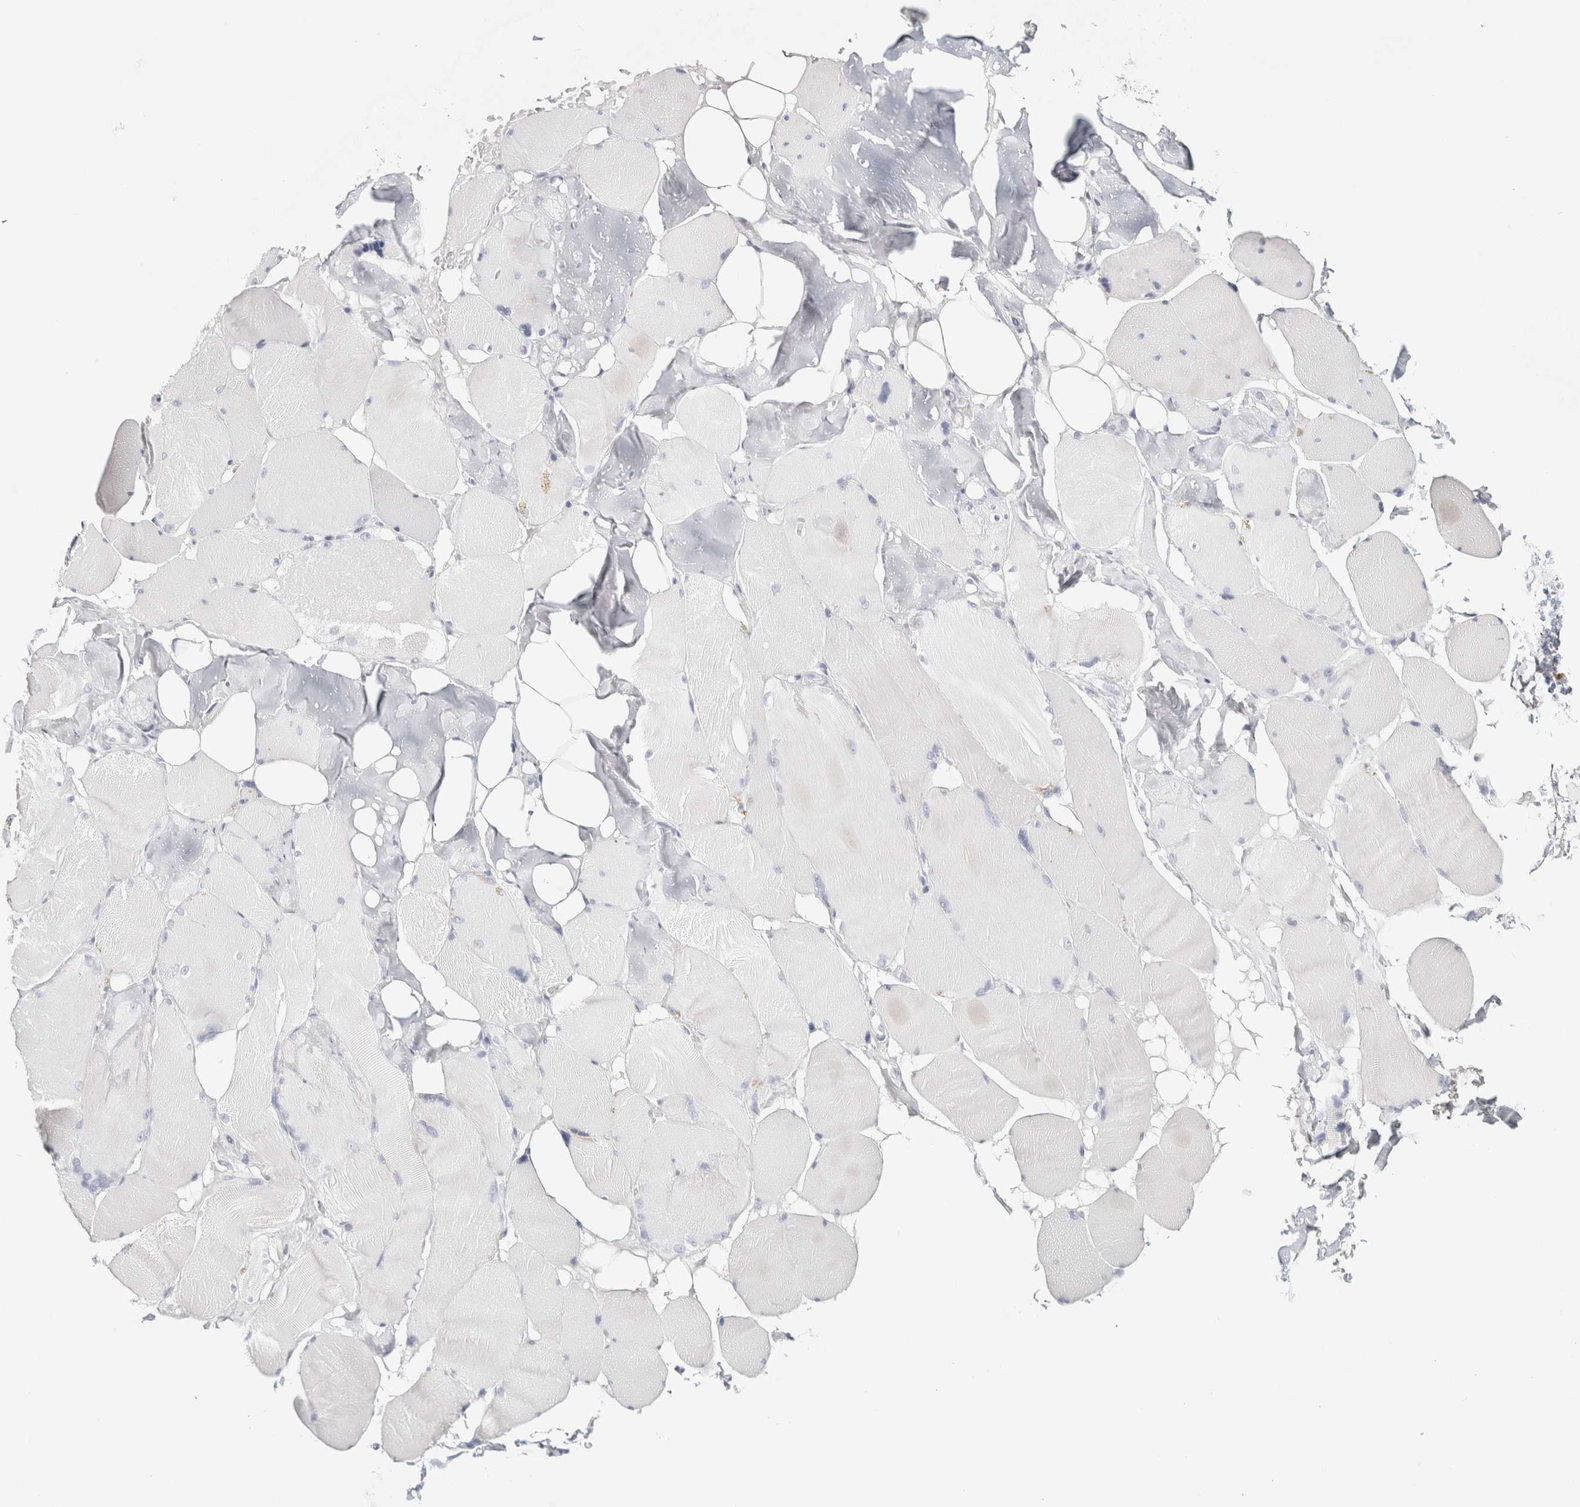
{"staining": {"intensity": "negative", "quantity": "none", "location": "none"}, "tissue": "skeletal muscle", "cell_type": "Myocytes", "image_type": "normal", "snomed": [{"axis": "morphology", "description": "Normal tissue, NOS"}, {"axis": "topography", "description": "Skin"}, {"axis": "topography", "description": "Skeletal muscle"}], "caption": "This micrograph is of benign skeletal muscle stained with IHC to label a protein in brown with the nuclei are counter-stained blue. There is no expression in myocytes. The staining is performed using DAB (3,3'-diaminobenzidine) brown chromogen with nuclei counter-stained in using hematoxylin.", "gene": "GARIN1A", "patient": {"sex": "male", "age": 83}}